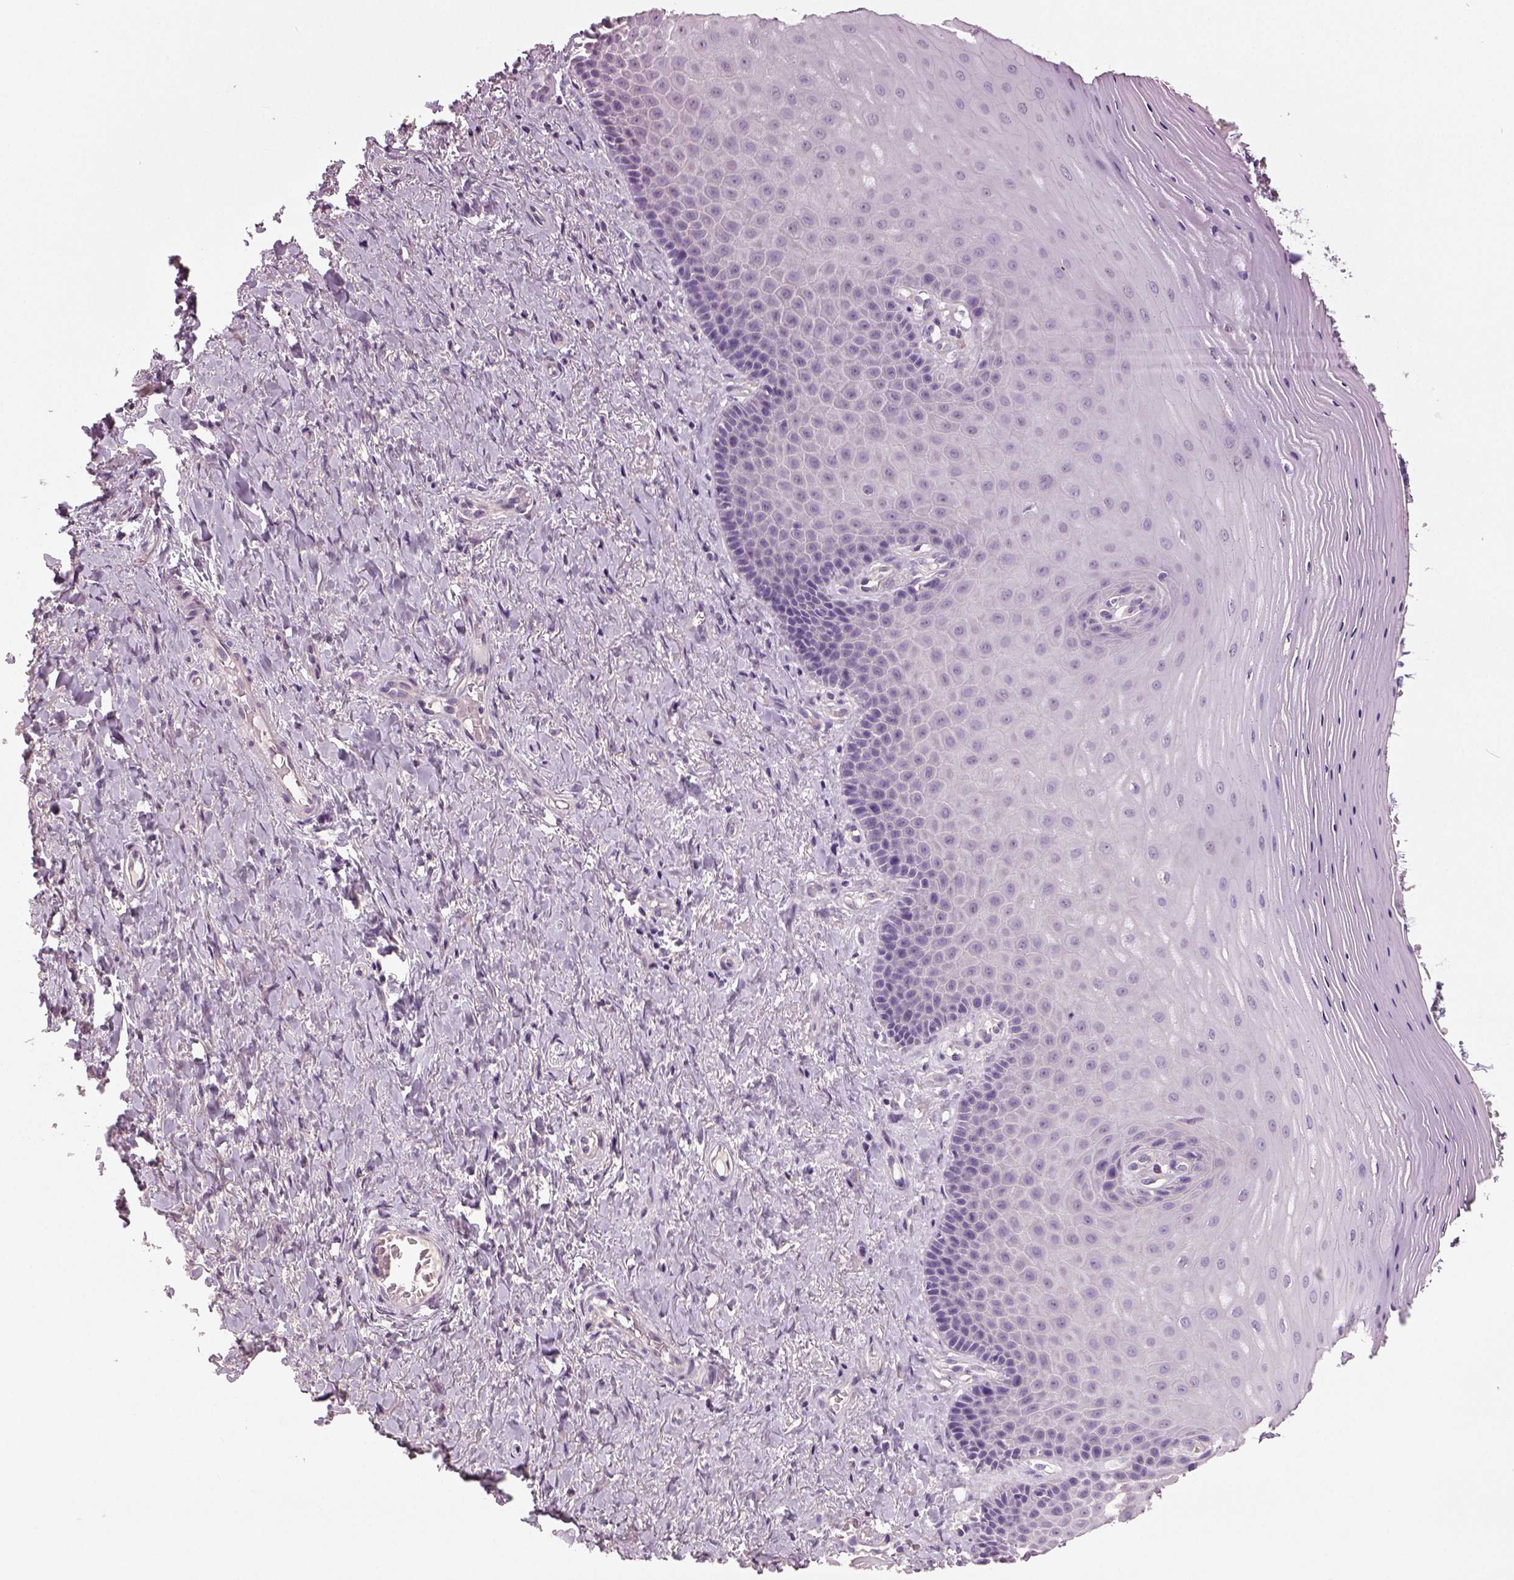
{"staining": {"intensity": "negative", "quantity": "none", "location": "none"}, "tissue": "vagina", "cell_type": "Squamous epithelial cells", "image_type": "normal", "snomed": [{"axis": "morphology", "description": "Normal tissue, NOS"}, {"axis": "topography", "description": "Vagina"}], "caption": "Immunohistochemical staining of normal vagina displays no significant positivity in squamous epithelial cells.", "gene": "NECAB1", "patient": {"sex": "female", "age": 83}}